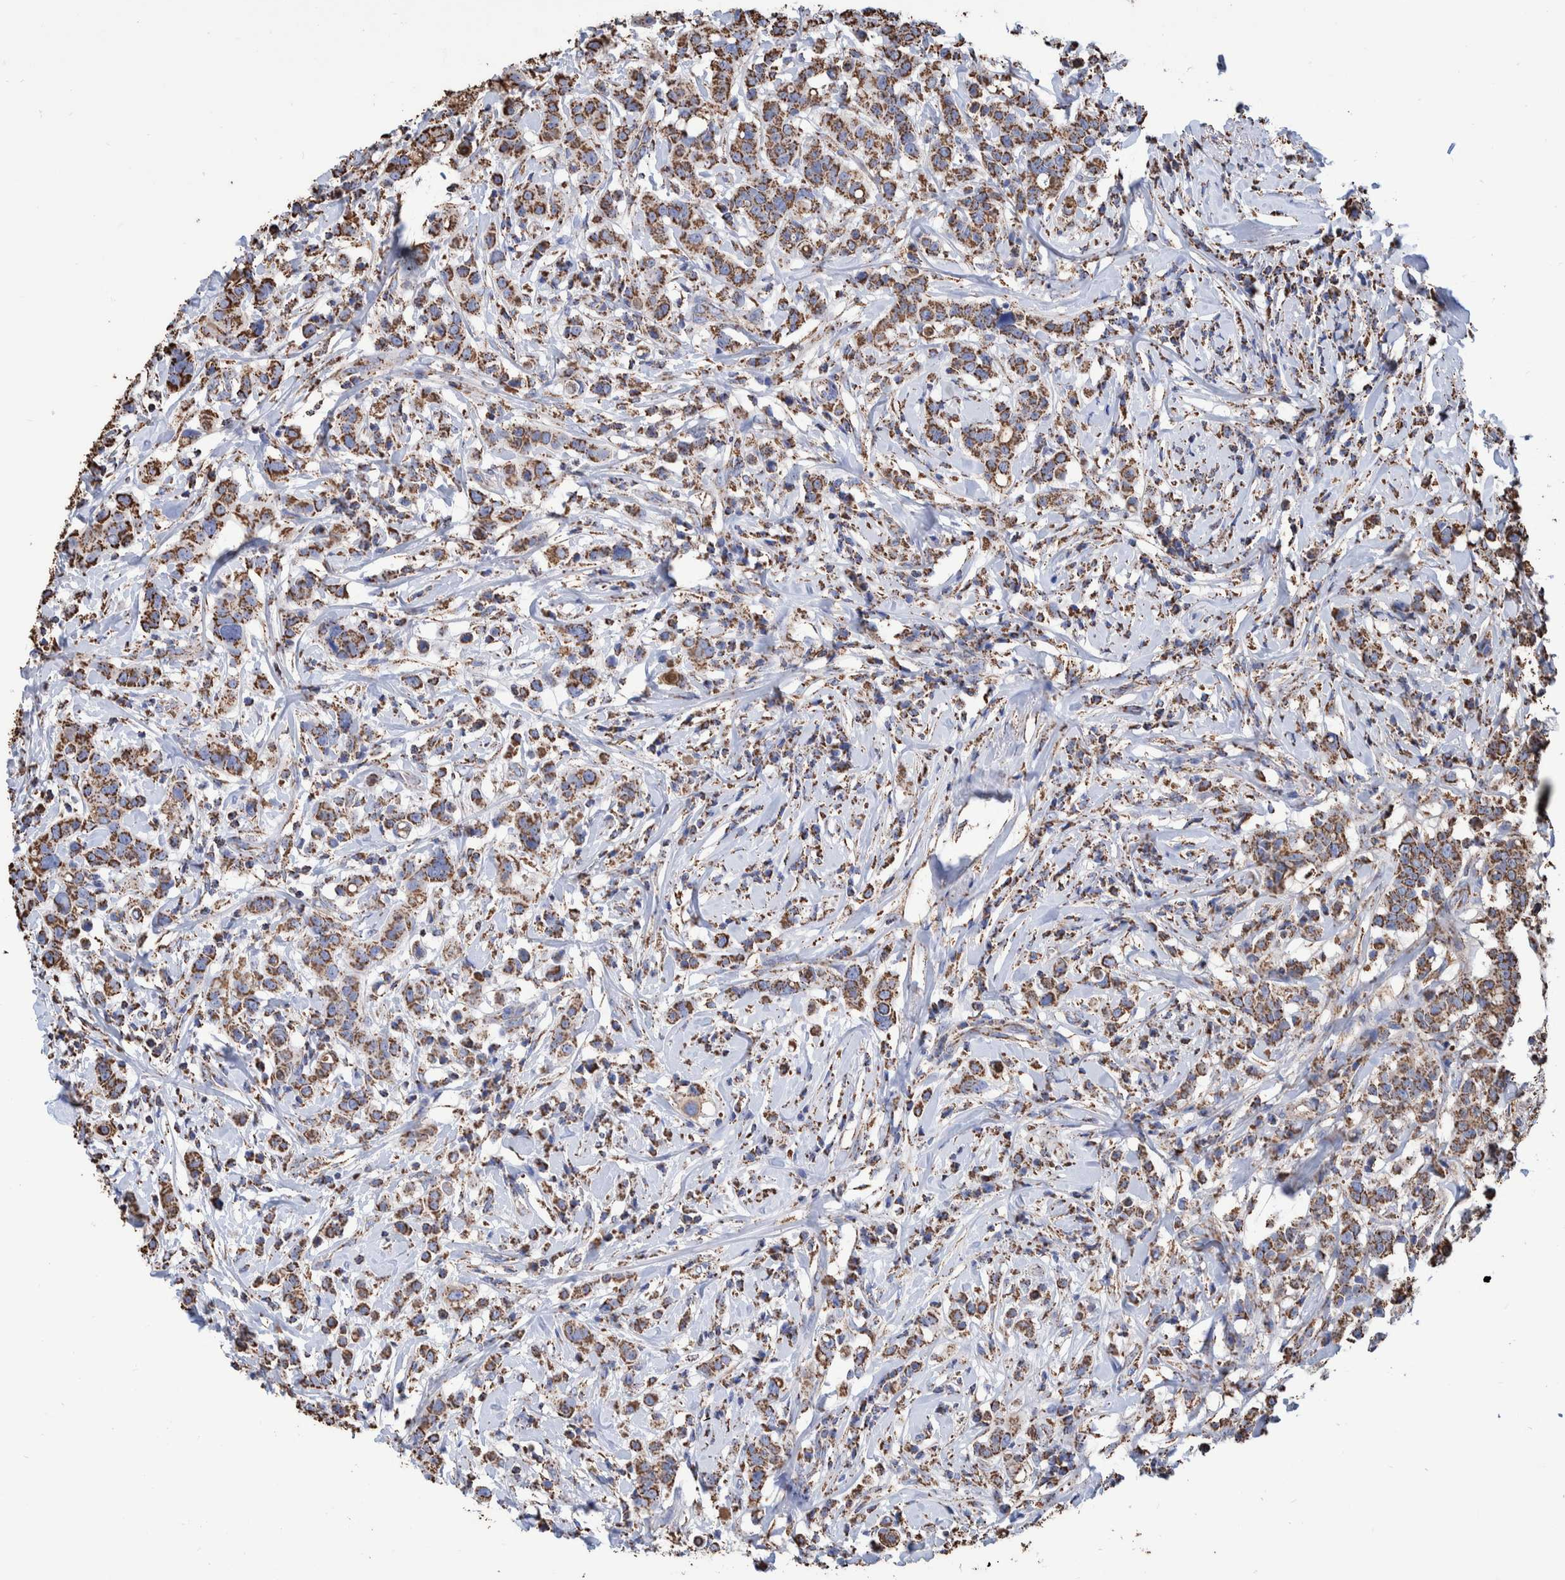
{"staining": {"intensity": "strong", "quantity": ">75%", "location": "cytoplasmic/membranous"}, "tissue": "breast cancer", "cell_type": "Tumor cells", "image_type": "cancer", "snomed": [{"axis": "morphology", "description": "Duct carcinoma"}, {"axis": "topography", "description": "Breast"}], "caption": "Protein staining by immunohistochemistry (IHC) displays strong cytoplasmic/membranous positivity in approximately >75% of tumor cells in breast cancer (infiltrating ductal carcinoma). (Brightfield microscopy of DAB IHC at high magnification).", "gene": "VPS26C", "patient": {"sex": "female", "age": 27}}